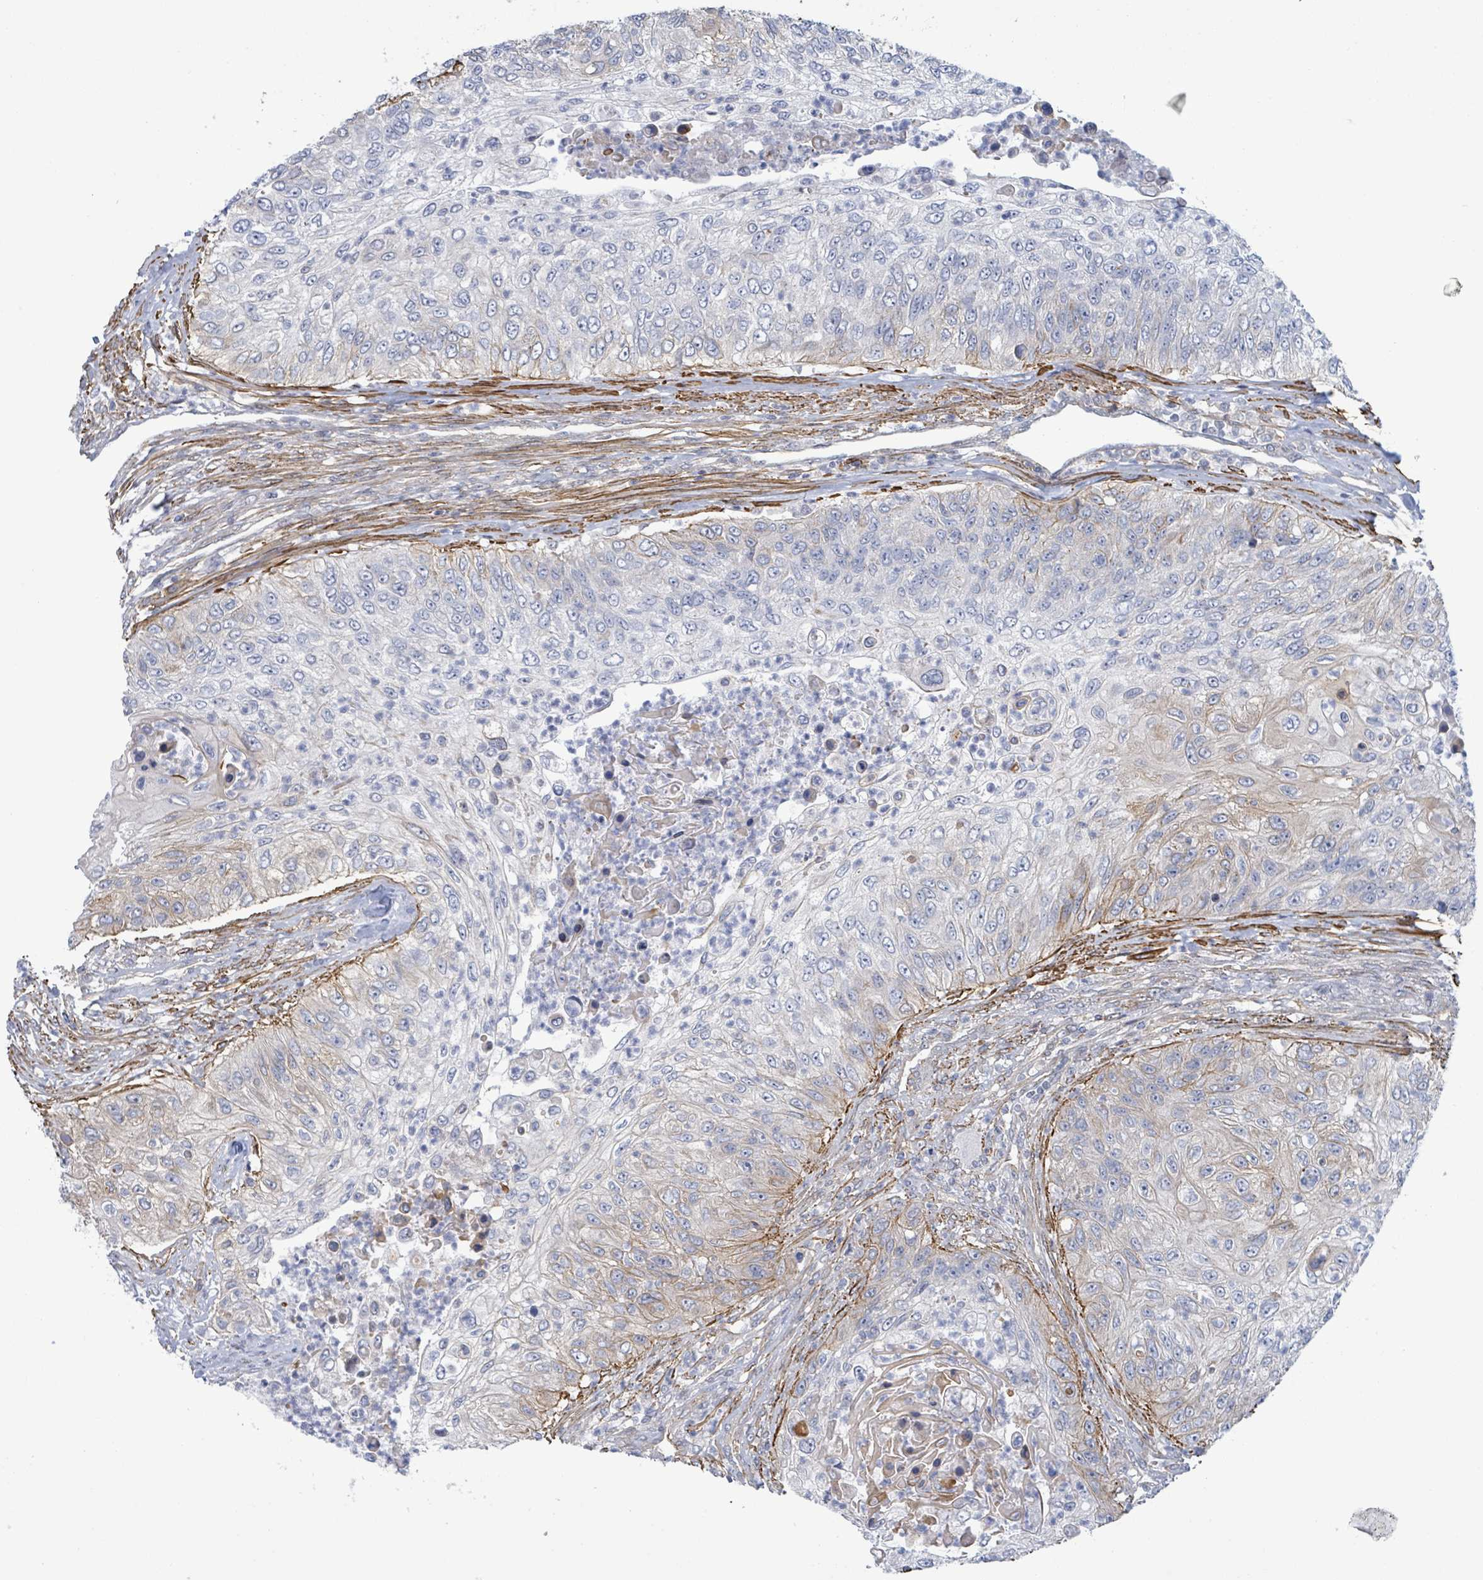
{"staining": {"intensity": "weak", "quantity": "25%-75%", "location": "cytoplasmic/membranous"}, "tissue": "urothelial cancer", "cell_type": "Tumor cells", "image_type": "cancer", "snomed": [{"axis": "morphology", "description": "Urothelial carcinoma, High grade"}, {"axis": "topography", "description": "Urinary bladder"}], "caption": "This micrograph exhibits immunohistochemistry staining of human high-grade urothelial carcinoma, with low weak cytoplasmic/membranous positivity in about 25%-75% of tumor cells.", "gene": "DMRTC1B", "patient": {"sex": "female", "age": 60}}